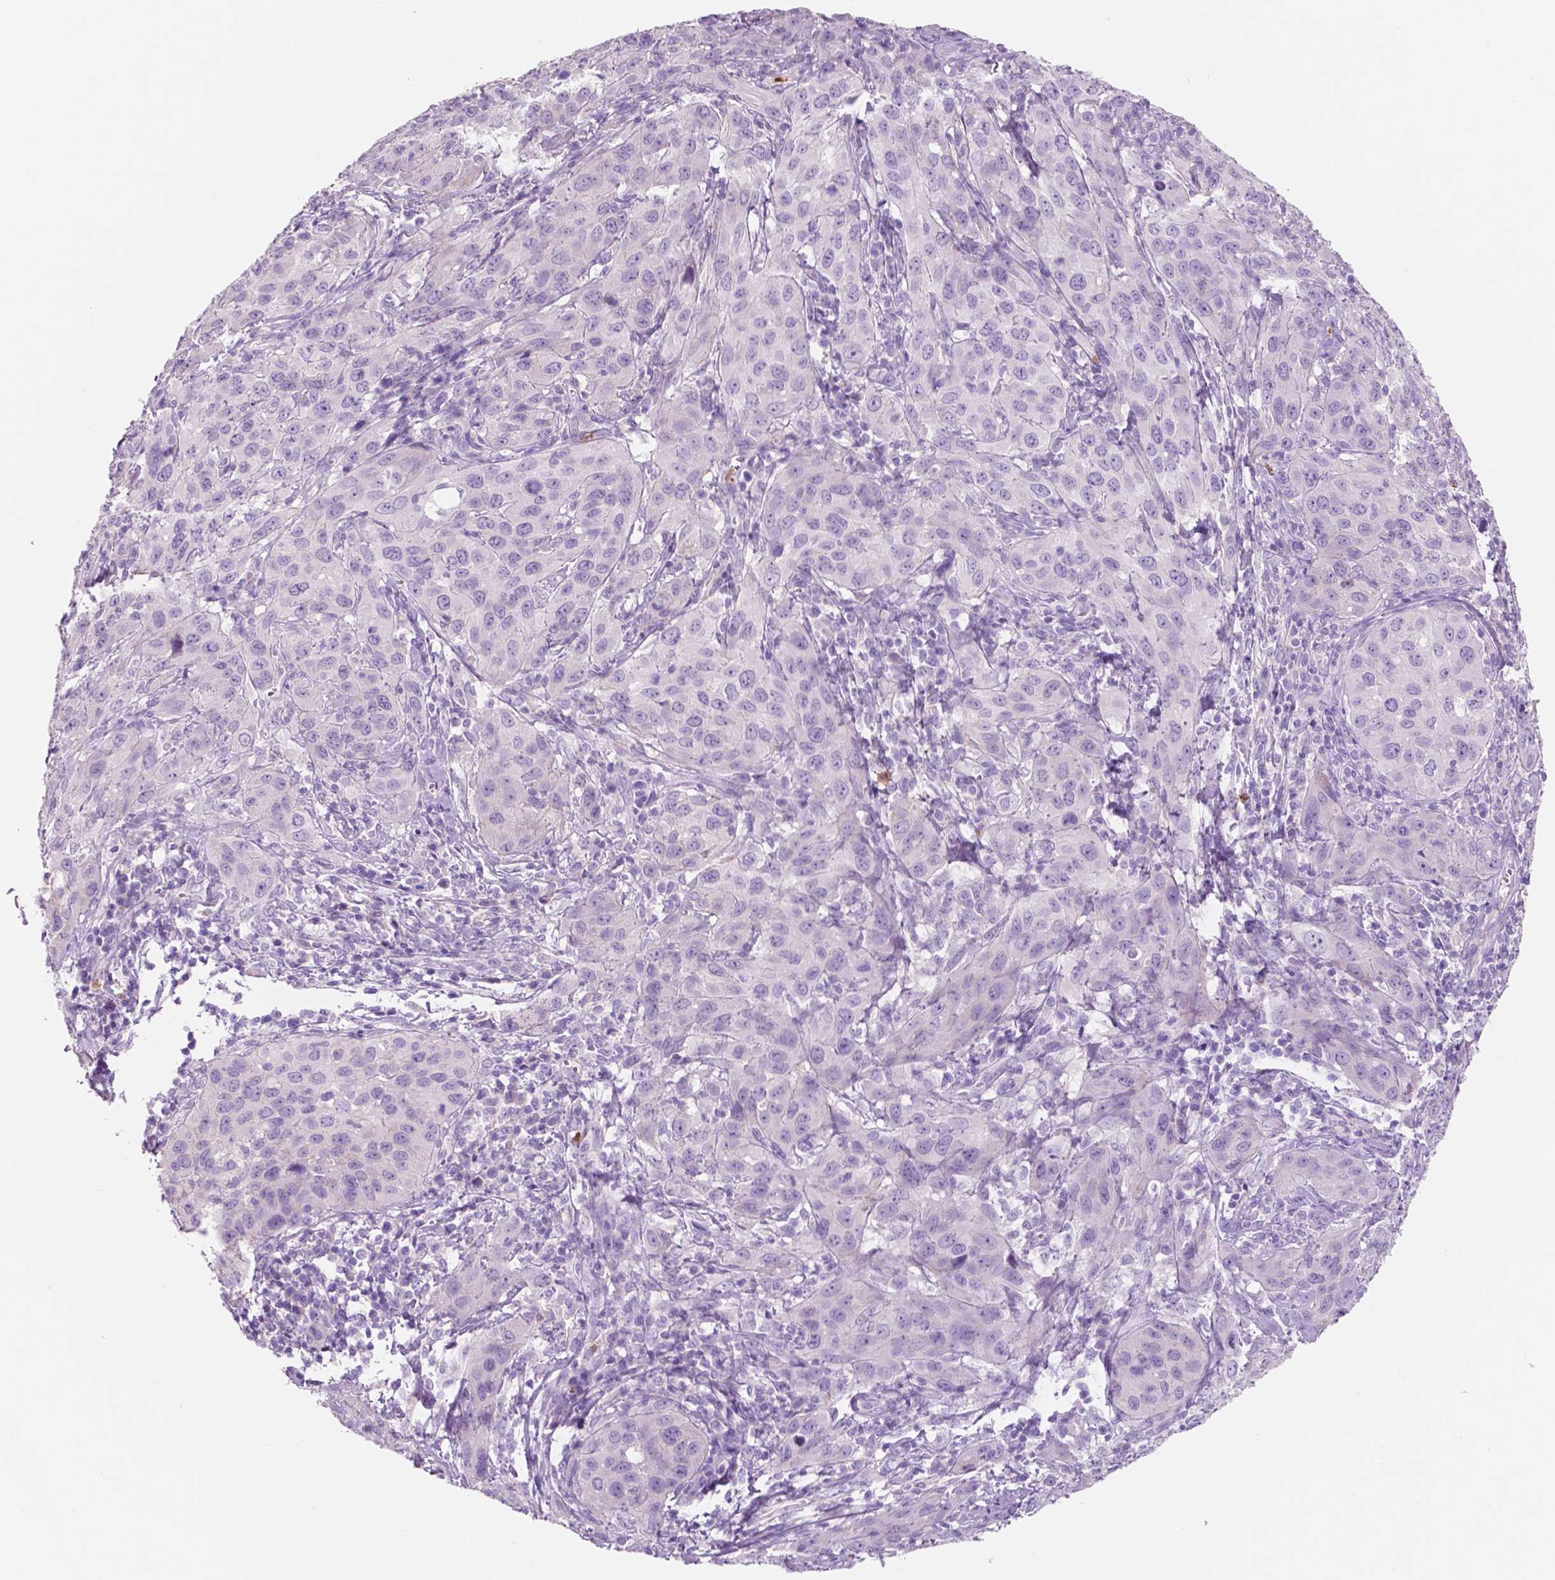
{"staining": {"intensity": "negative", "quantity": "none", "location": "none"}, "tissue": "cervical cancer", "cell_type": "Tumor cells", "image_type": "cancer", "snomed": [{"axis": "morphology", "description": "Normal tissue, NOS"}, {"axis": "morphology", "description": "Squamous cell carcinoma, NOS"}, {"axis": "topography", "description": "Cervix"}], "caption": "High magnification brightfield microscopy of cervical squamous cell carcinoma stained with DAB (brown) and counterstained with hematoxylin (blue): tumor cells show no significant expression. The staining was performed using DAB to visualize the protein expression in brown, while the nuclei were stained in blue with hematoxylin (Magnification: 20x).", "gene": "CUZD1", "patient": {"sex": "female", "age": 51}}